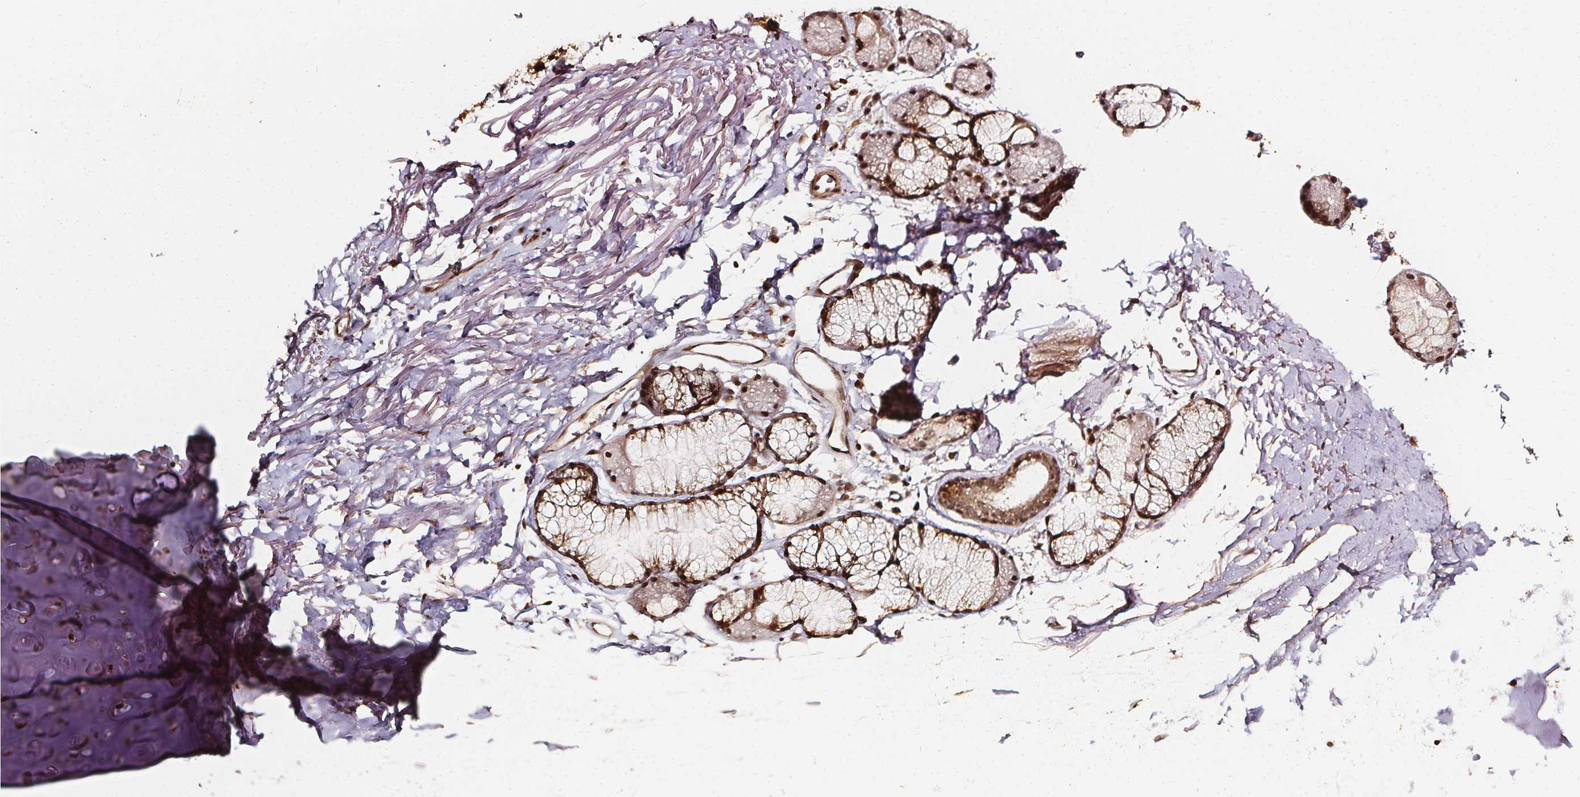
{"staining": {"intensity": "moderate", "quantity": ">75%", "location": "nuclear"}, "tissue": "adipose tissue", "cell_type": "Adipocytes", "image_type": "normal", "snomed": [{"axis": "morphology", "description": "Normal tissue, NOS"}, {"axis": "topography", "description": "Cartilage tissue"}, {"axis": "topography", "description": "Bronchus"}], "caption": "There is medium levels of moderate nuclear positivity in adipocytes of unremarkable adipose tissue, as demonstrated by immunohistochemical staining (brown color).", "gene": "EXOSC9", "patient": {"sex": "female", "age": 79}}